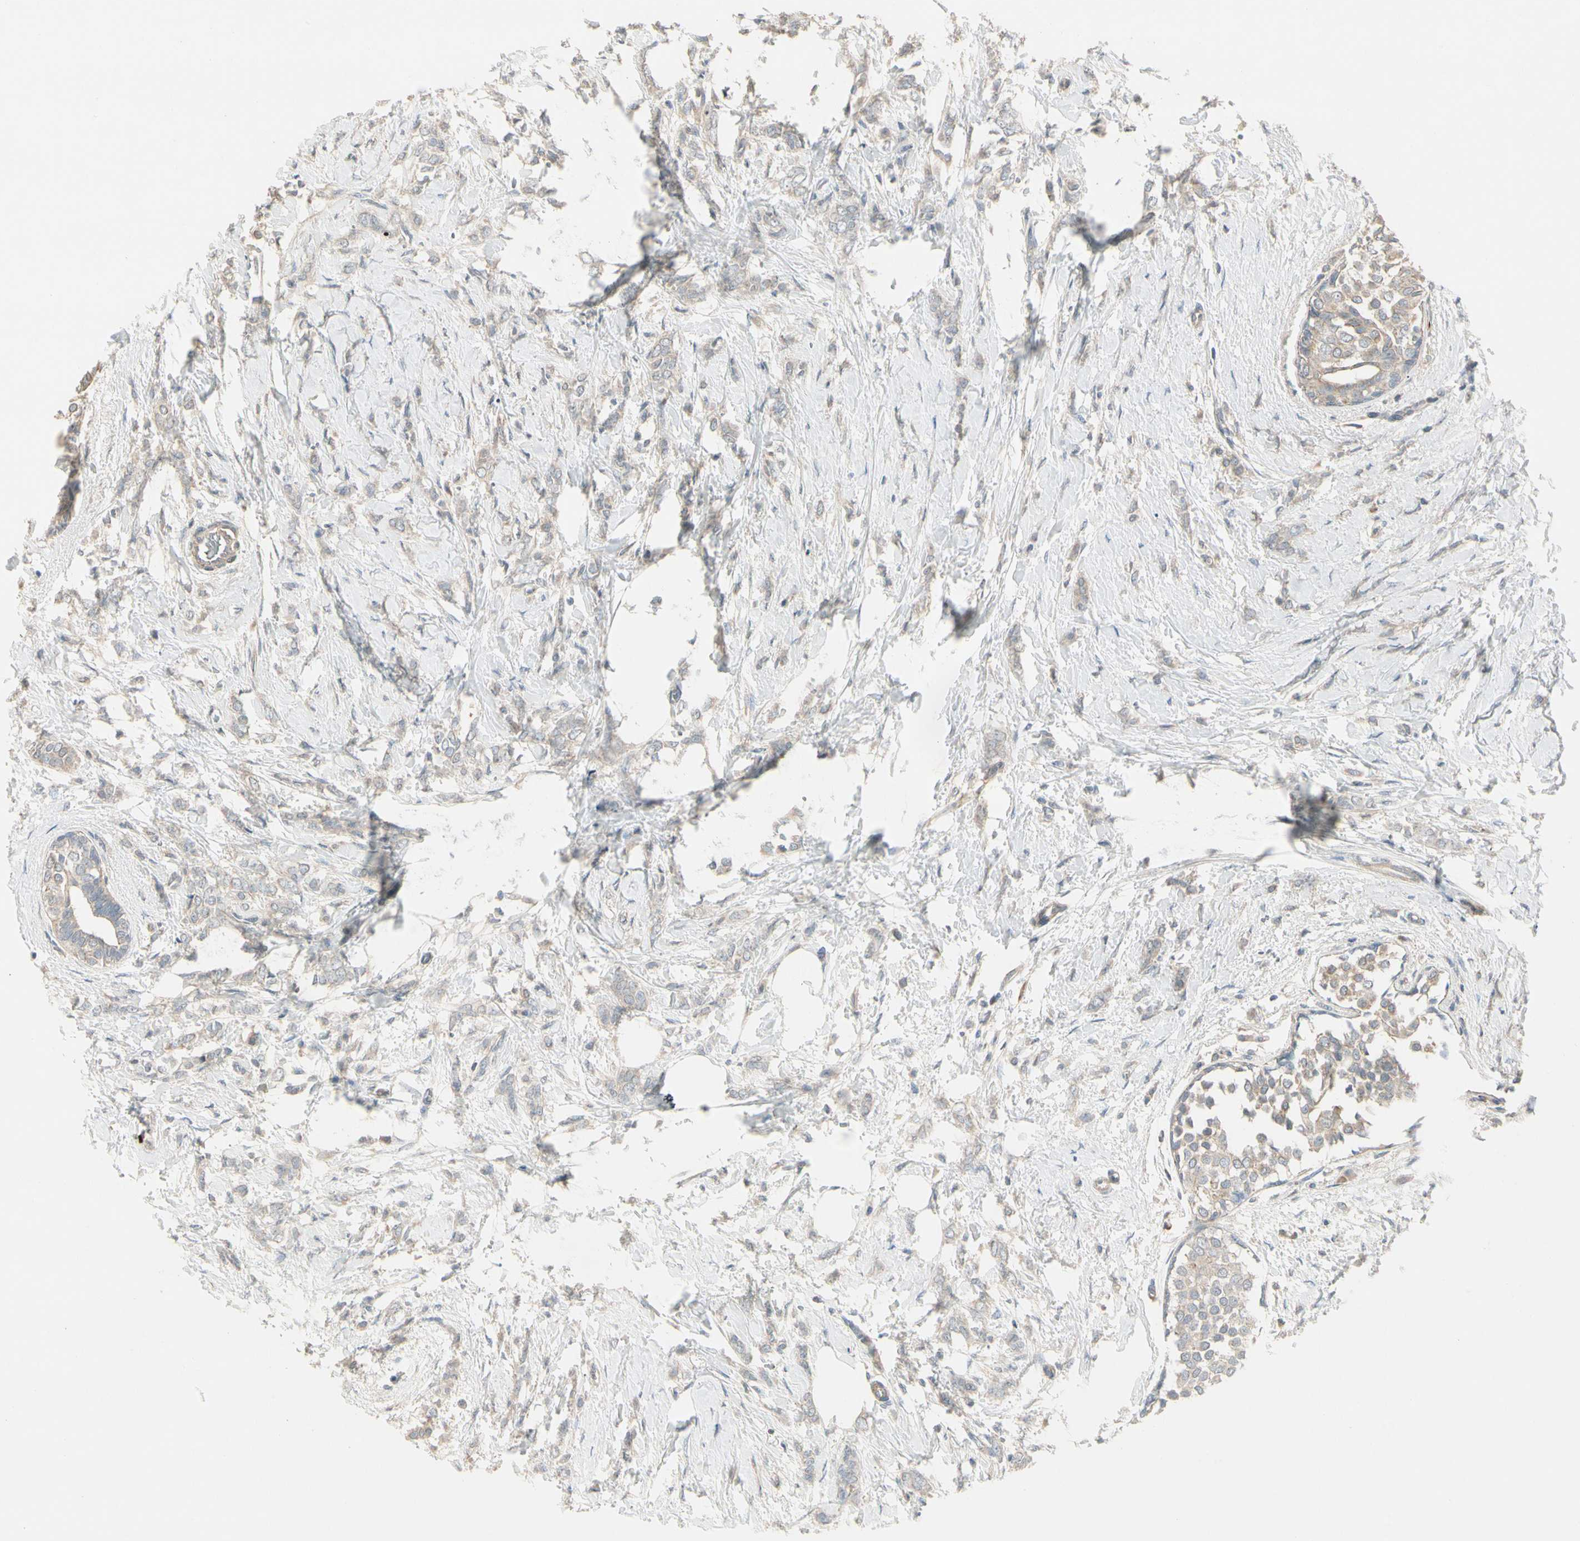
{"staining": {"intensity": "weak", "quantity": "25%-75%", "location": "cytoplasmic/membranous"}, "tissue": "breast cancer", "cell_type": "Tumor cells", "image_type": "cancer", "snomed": [{"axis": "morphology", "description": "Lobular carcinoma, in situ"}, {"axis": "morphology", "description": "Lobular carcinoma"}, {"axis": "topography", "description": "Breast"}], "caption": "Human lobular carcinoma in situ (breast) stained for a protein (brown) displays weak cytoplasmic/membranous positive expression in about 25%-75% of tumor cells.", "gene": "PPP3CB", "patient": {"sex": "female", "age": 41}}